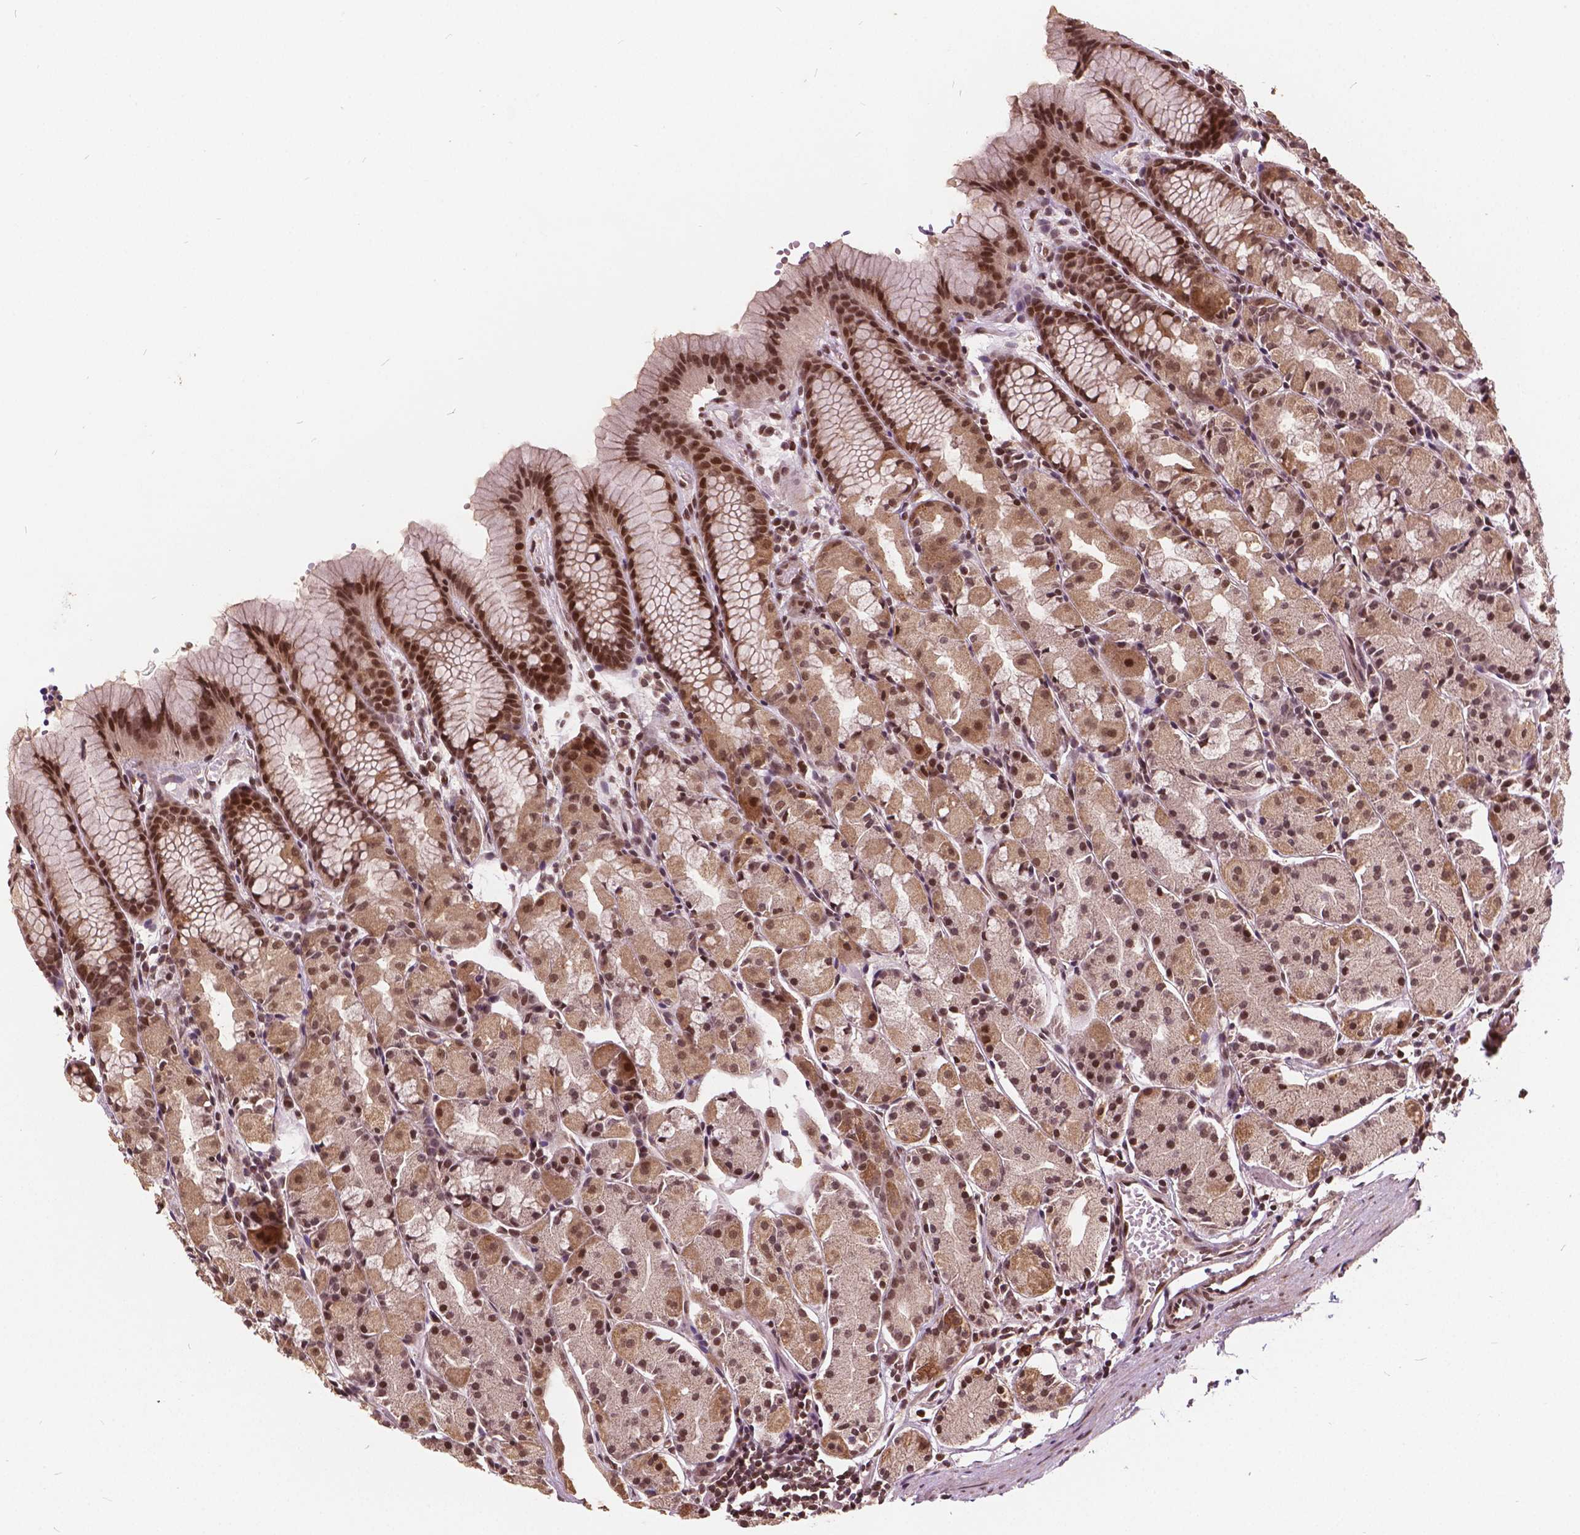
{"staining": {"intensity": "moderate", "quantity": ">75%", "location": "cytoplasmic/membranous,nuclear"}, "tissue": "stomach", "cell_type": "Glandular cells", "image_type": "normal", "snomed": [{"axis": "morphology", "description": "Normal tissue, NOS"}, {"axis": "topography", "description": "Stomach, upper"}], "caption": "A photomicrograph of stomach stained for a protein reveals moderate cytoplasmic/membranous,nuclear brown staining in glandular cells. (Stains: DAB in brown, nuclei in blue, Microscopy: brightfield microscopy at high magnification).", "gene": "GPS2", "patient": {"sex": "male", "age": 47}}